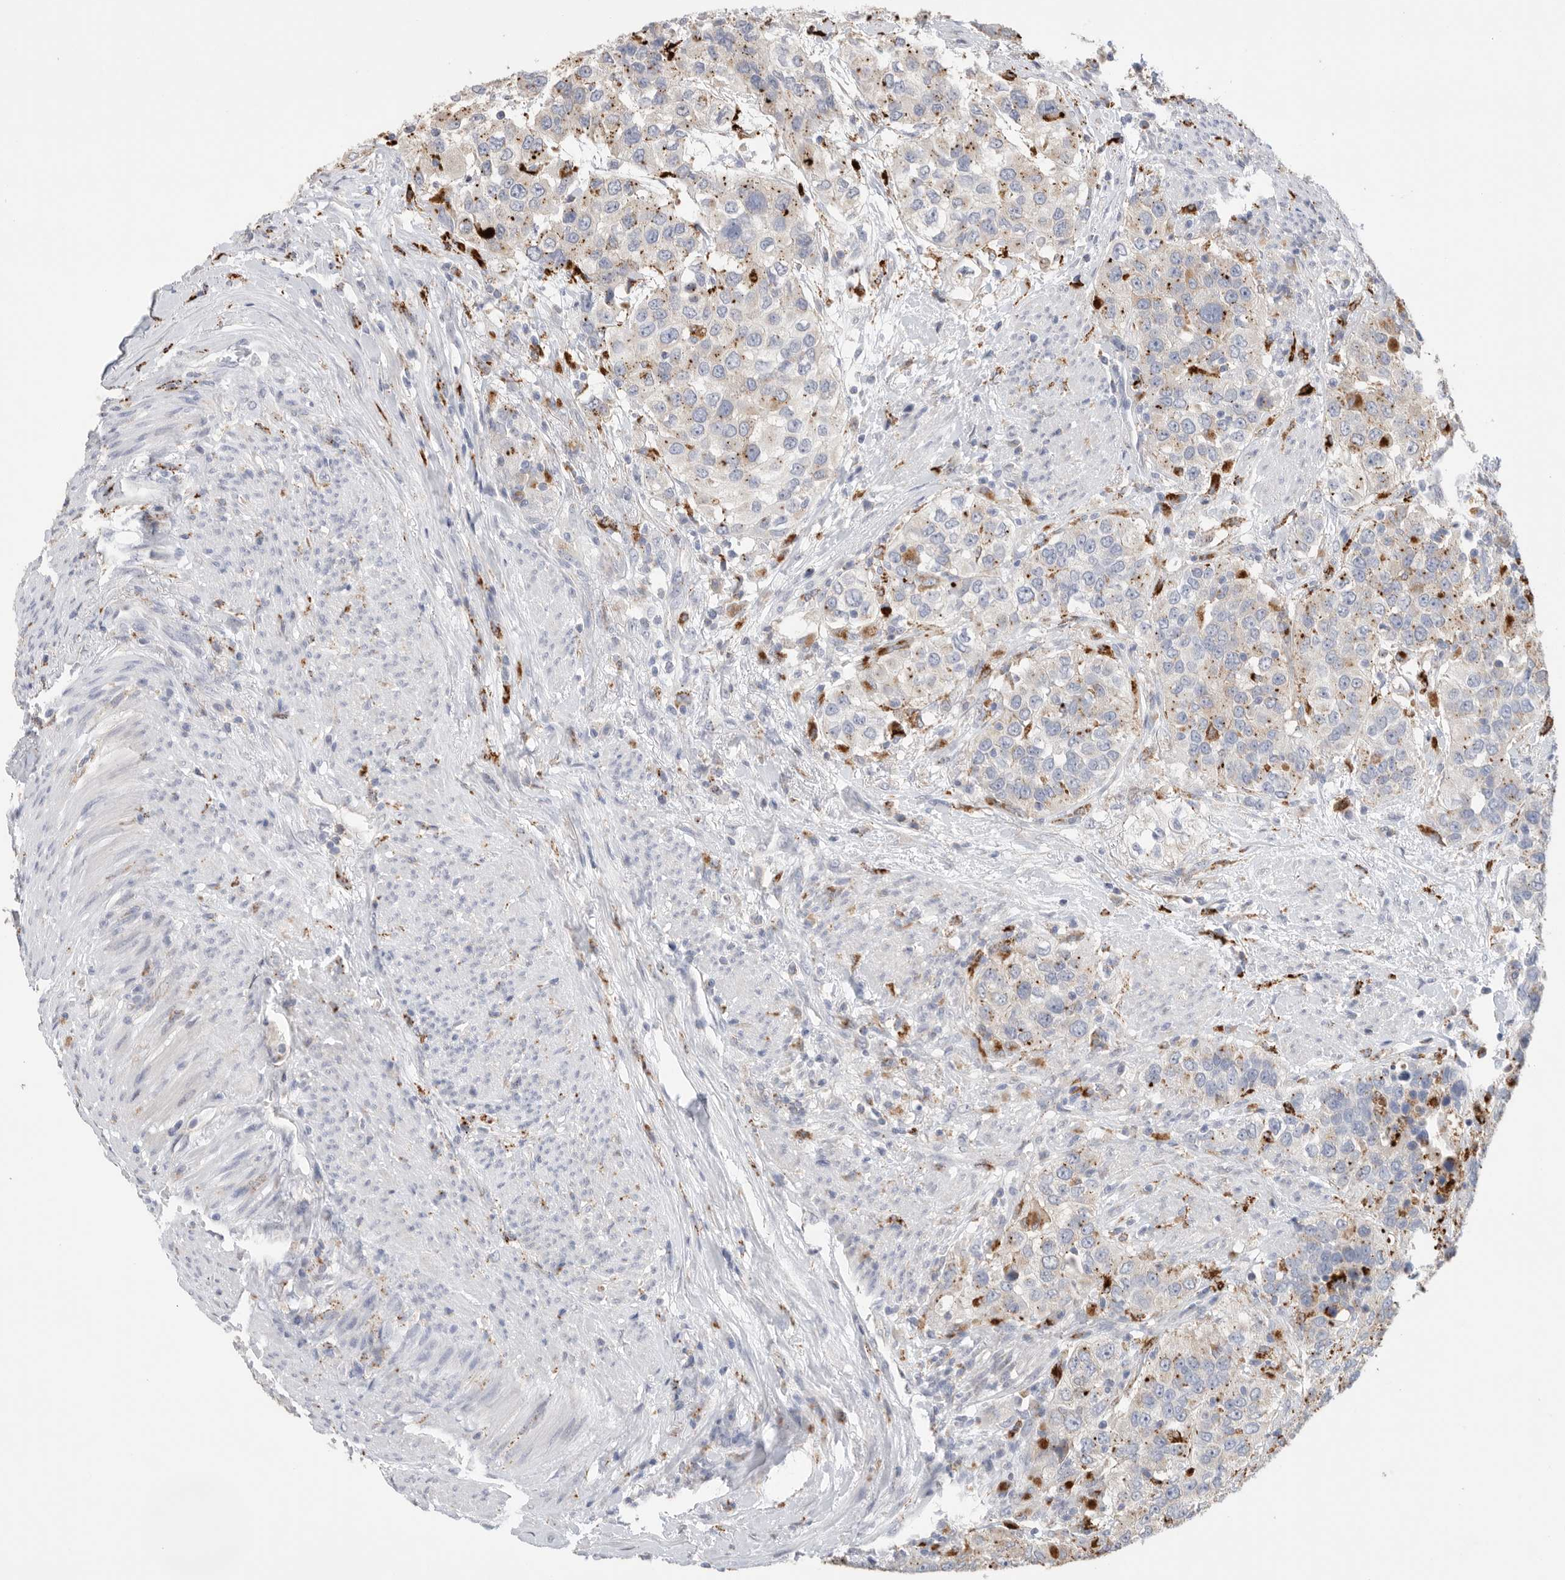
{"staining": {"intensity": "moderate", "quantity": "25%-75%", "location": "cytoplasmic/membranous"}, "tissue": "urothelial cancer", "cell_type": "Tumor cells", "image_type": "cancer", "snomed": [{"axis": "morphology", "description": "Urothelial carcinoma, High grade"}, {"axis": "topography", "description": "Urinary bladder"}], "caption": "Protein expression by IHC shows moderate cytoplasmic/membranous staining in about 25%-75% of tumor cells in high-grade urothelial carcinoma. The staining was performed using DAB, with brown indicating positive protein expression. Nuclei are stained blue with hematoxylin.", "gene": "GGH", "patient": {"sex": "female", "age": 80}}